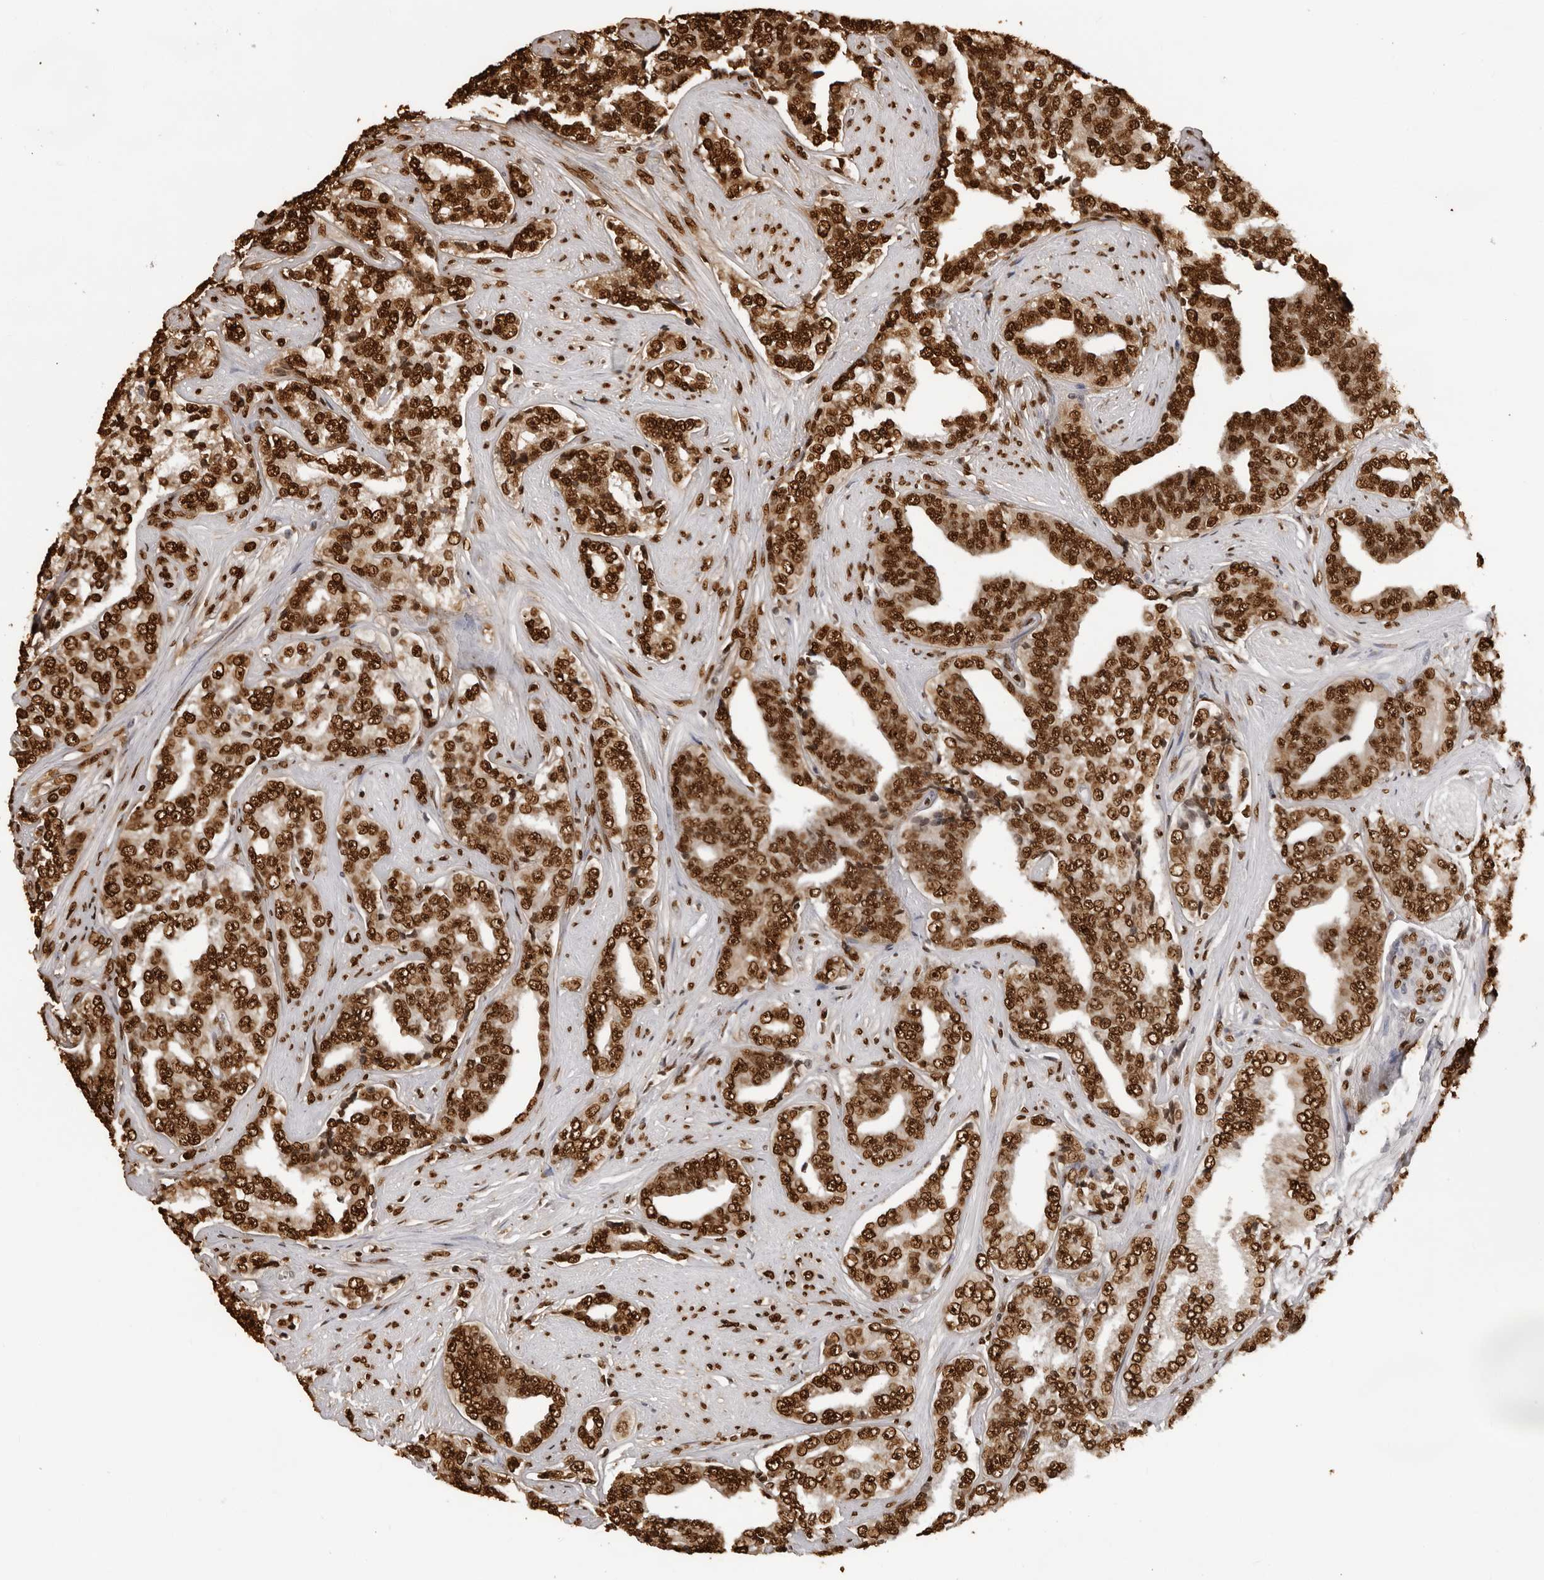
{"staining": {"intensity": "strong", "quantity": ">75%", "location": "nuclear"}, "tissue": "prostate cancer", "cell_type": "Tumor cells", "image_type": "cancer", "snomed": [{"axis": "morphology", "description": "Adenocarcinoma, High grade"}, {"axis": "topography", "description": "Prostate"}], "caption": "This micrograph reveals prostate cancer stained with immunohistochemistry (IHC) to label a protein in brown. The nuclear of tumor cells show strong positivity for the protein. Nuclei are counter-stained blue.", "gene": "ZFP91", "patient": {"sex": "male", "age": 71}}